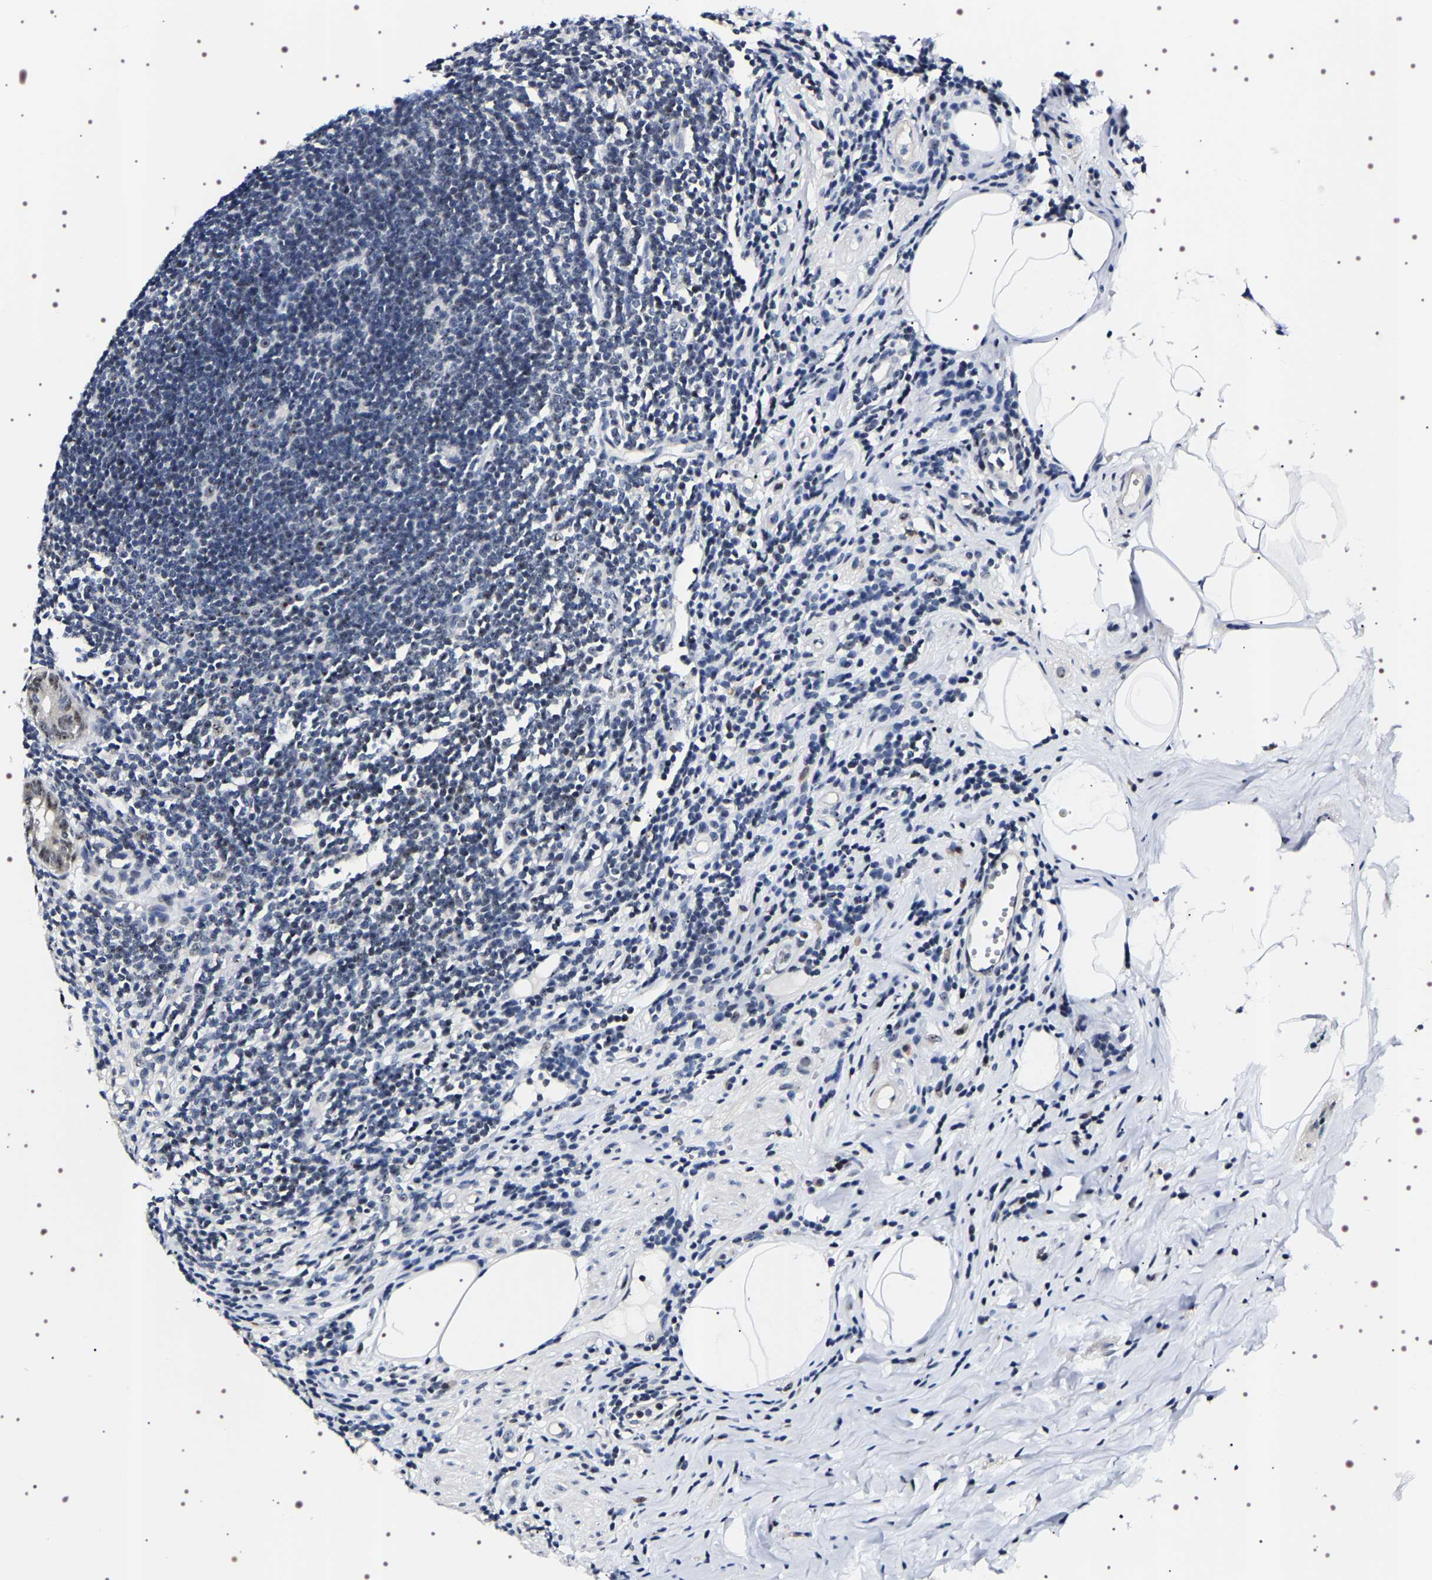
{"staining": {"intensity": "moderate", "quantity": "25%-75%", "location": "nuclear"}, "tissue": "appendix", "cell_type": "Glandular cells", "image_type": "normal", "snomed": [{"axis": "morphology", "description": "Normal tissue, NOS"}, {"axis": "topography", "description": "Appendix"}], "caption": "High-power microscopy captured an immunohistochemistry micrograph of benign appendix, revealing moderate nuclear expression in about 25%-75% of glandular cells. The staining was performed using DAB (3,3'-diaminobenzidine), with brown indicating positive protein expression. Nuclei are stained blue with hematoxylin.", "gene": "GNL3", "patient": {"sex": "female", "age": 50}}